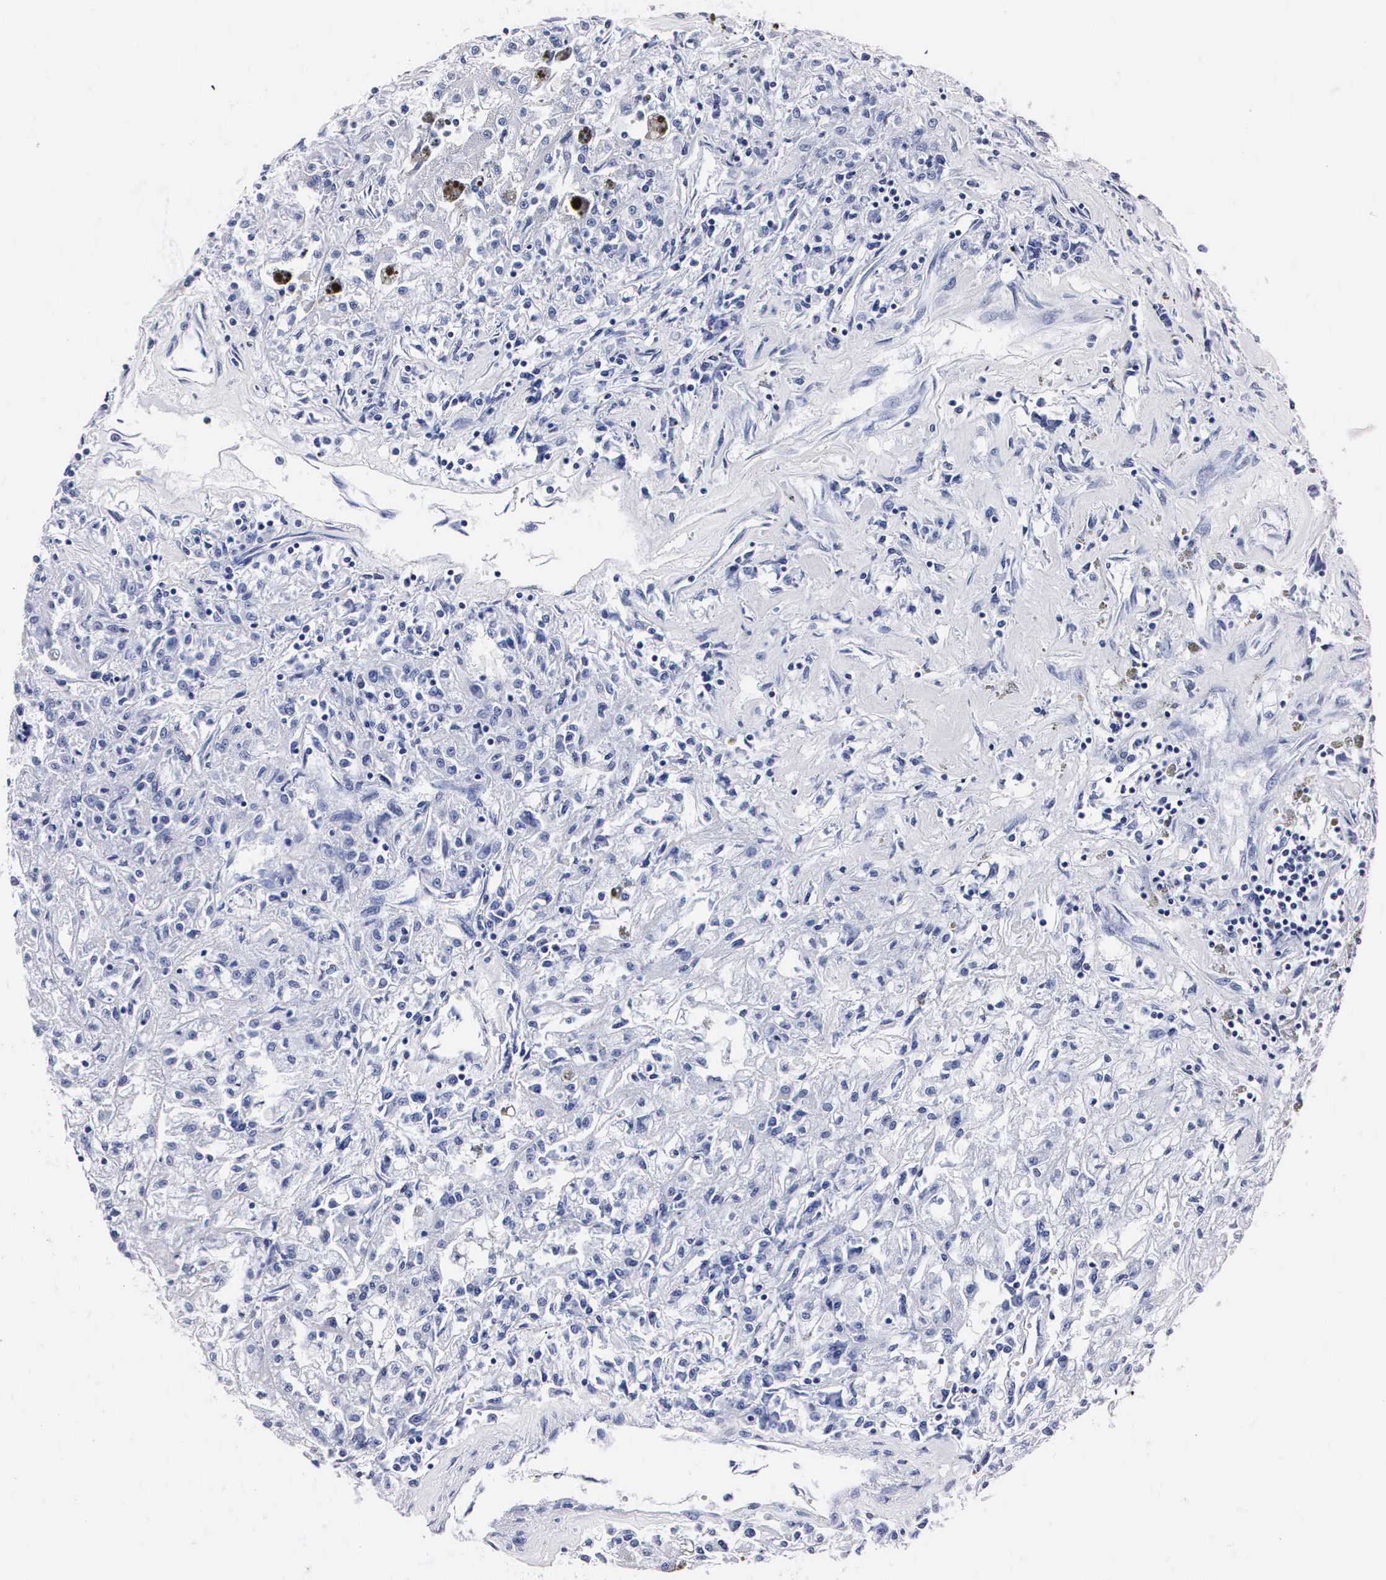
{"staining": {"intensity": "negative", "quantity": "none", "location": "none"}, "tissue": "renal cancer", "cell_type": "Tumor cells", "image_type": "cancer", "snomed": [{"axis": "morphology", "description": "Adenocarcinoma, NOS"}, {"axis": "topography", "description": "Kidney"}], "caption": "DAB immunohistochemical staining of human renal cancer (adenocarcinoma) exhibits no significant staining in tumor cells.", "gene": "MB", "patient": {"sex": "male", "age": 78}}